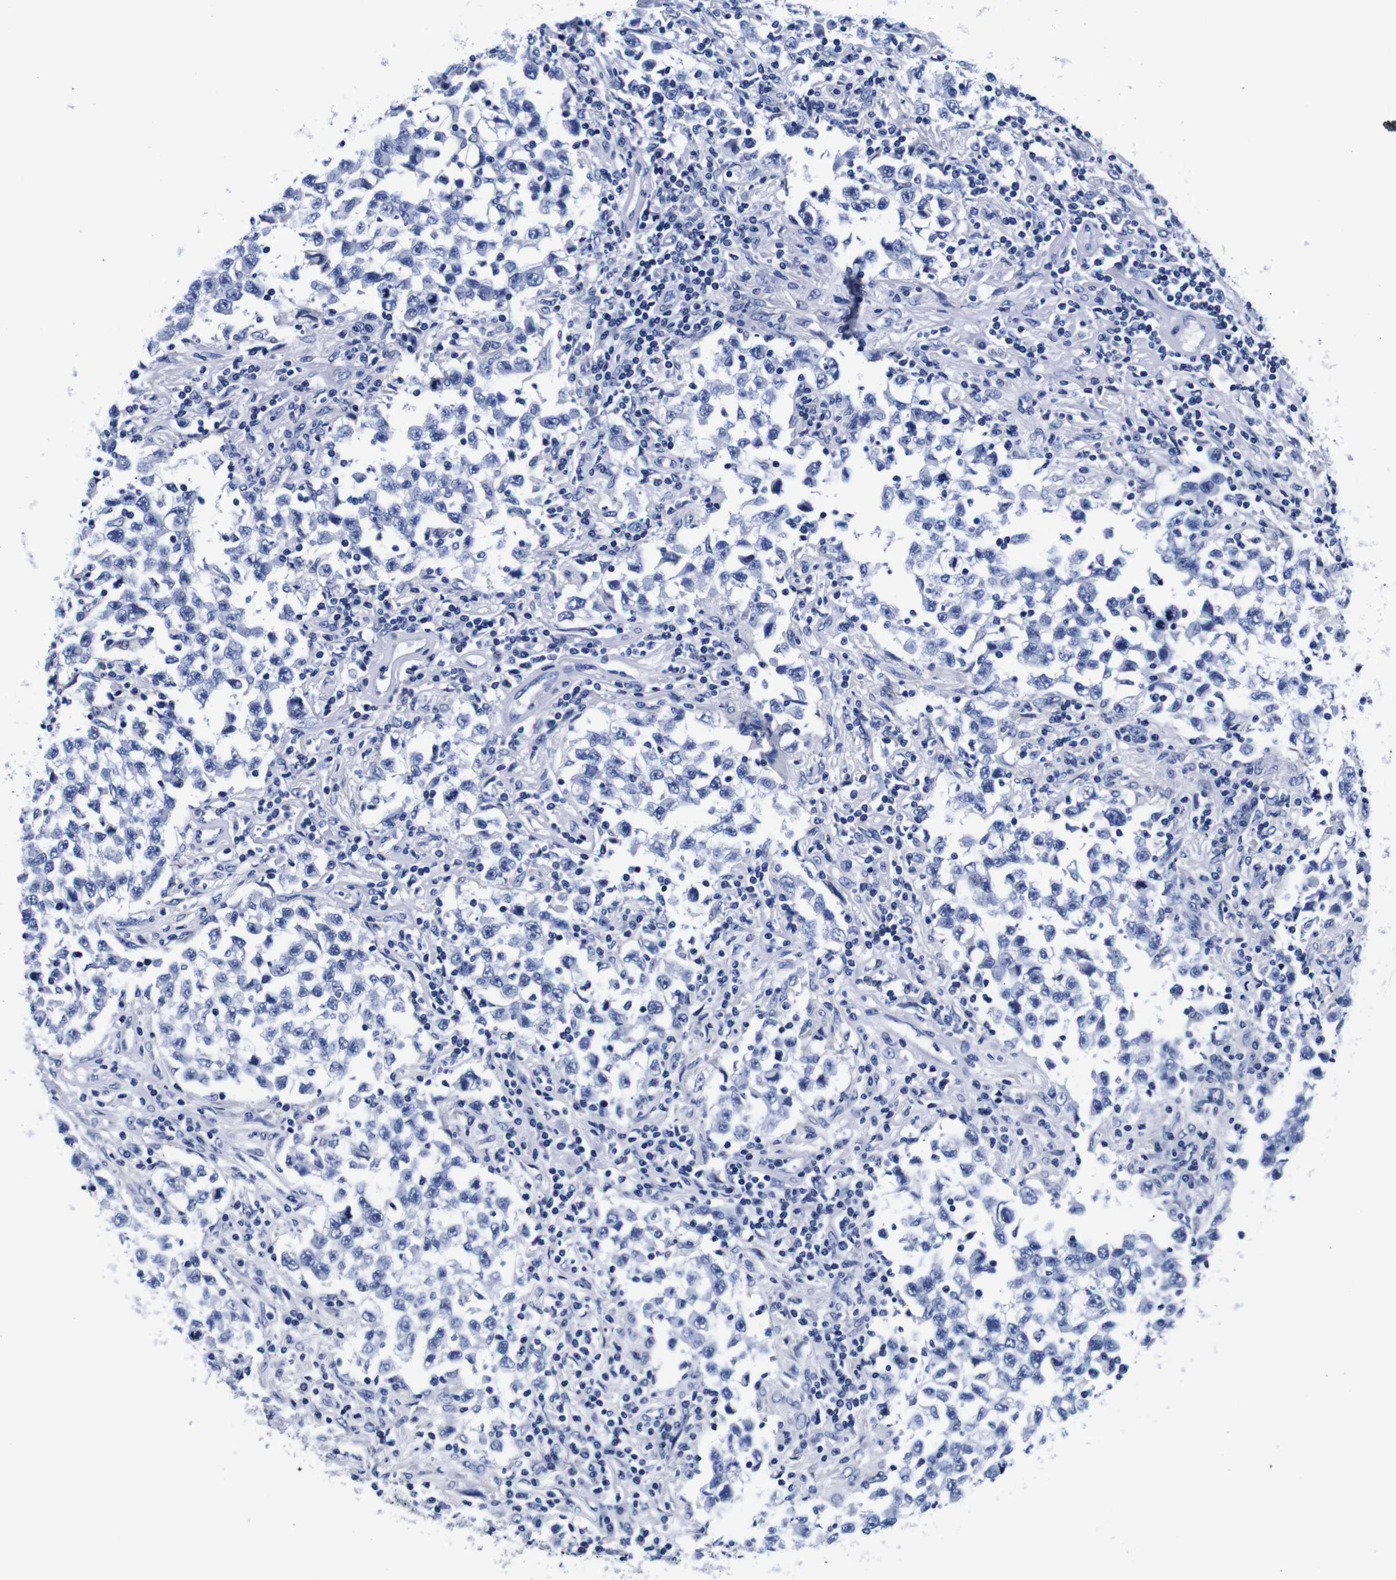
{"staining": {"intensity": "negative", "quantity": "none", "location": "none"}, "tissue": "testis cancer", "cell_type": "Tumor cells", "image_type": "cancer", "snomed": [{"axis": "morphology", "description": "Carcinoma, Embryonal, NOS"}, {"axis": "topography", "description": "Testis"}], "caption": "IHC of testis cancer shows no expression in tumor cells.", "gene": "CLEC4G", "patient": {"sex": "male", "age": 21}}